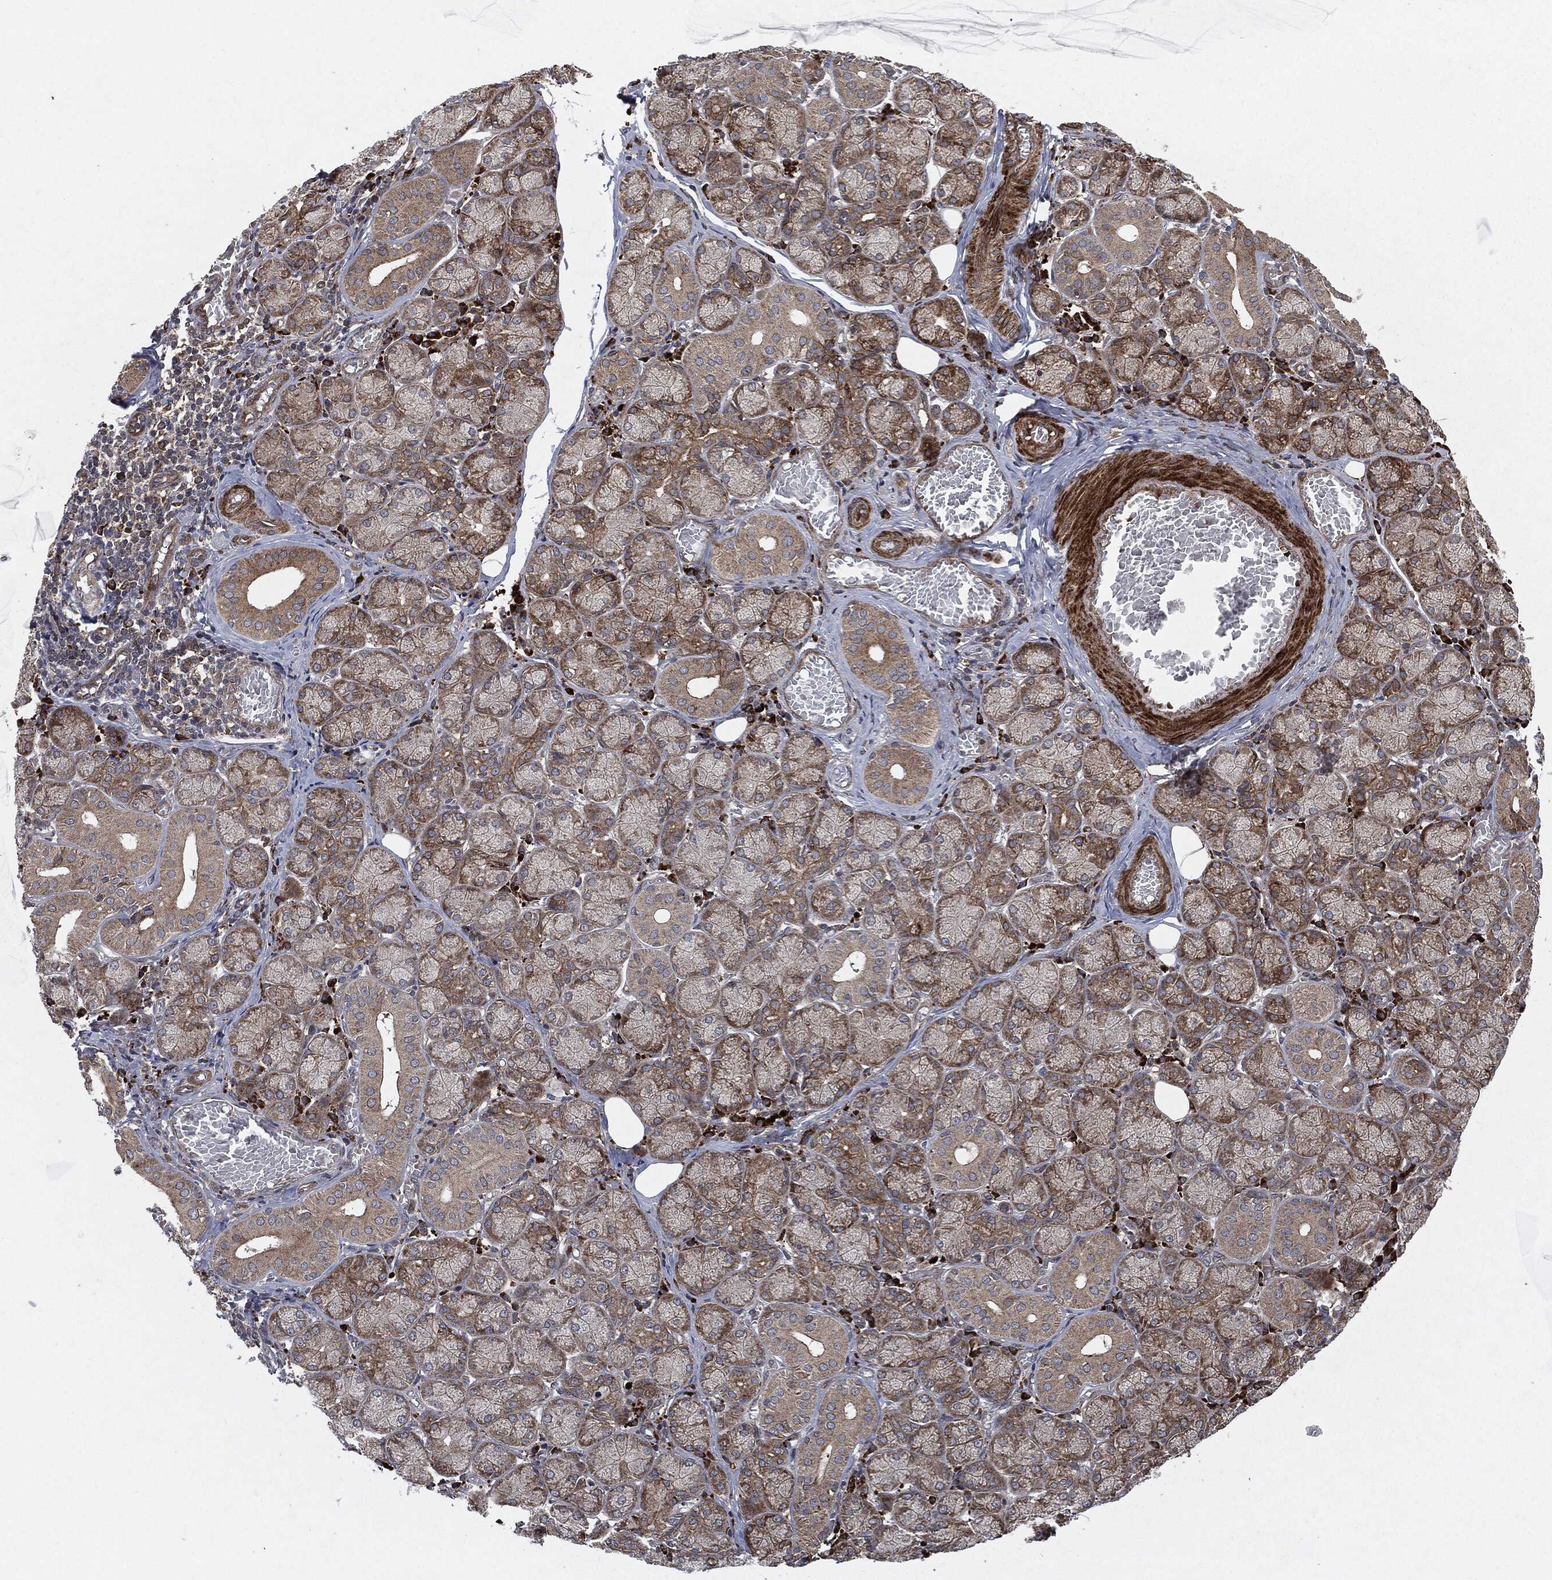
{"staining": {"intensity": "strong", "quantity": "<25%", "location": "cytoplasmic/membranous"}, "tissue": "salivary gland", "cell_type": "Glandular cells", "image_type": "normal", "snomed": [{"axis": "morphology", "description": "Normal tissue, NOS"}, {"axis": "topography", "description": "Salivary gland"}, {"axis": "topography", "description": "Peripheral nerve tissue"}], "caption": "IHC of benign human salivary gland displays medium levels of strong cytoplasmic/membranous staining in approximately <25% of glandular cells.", "gene": "RAF1", "patient": {"sex": "female", "age": 24}}